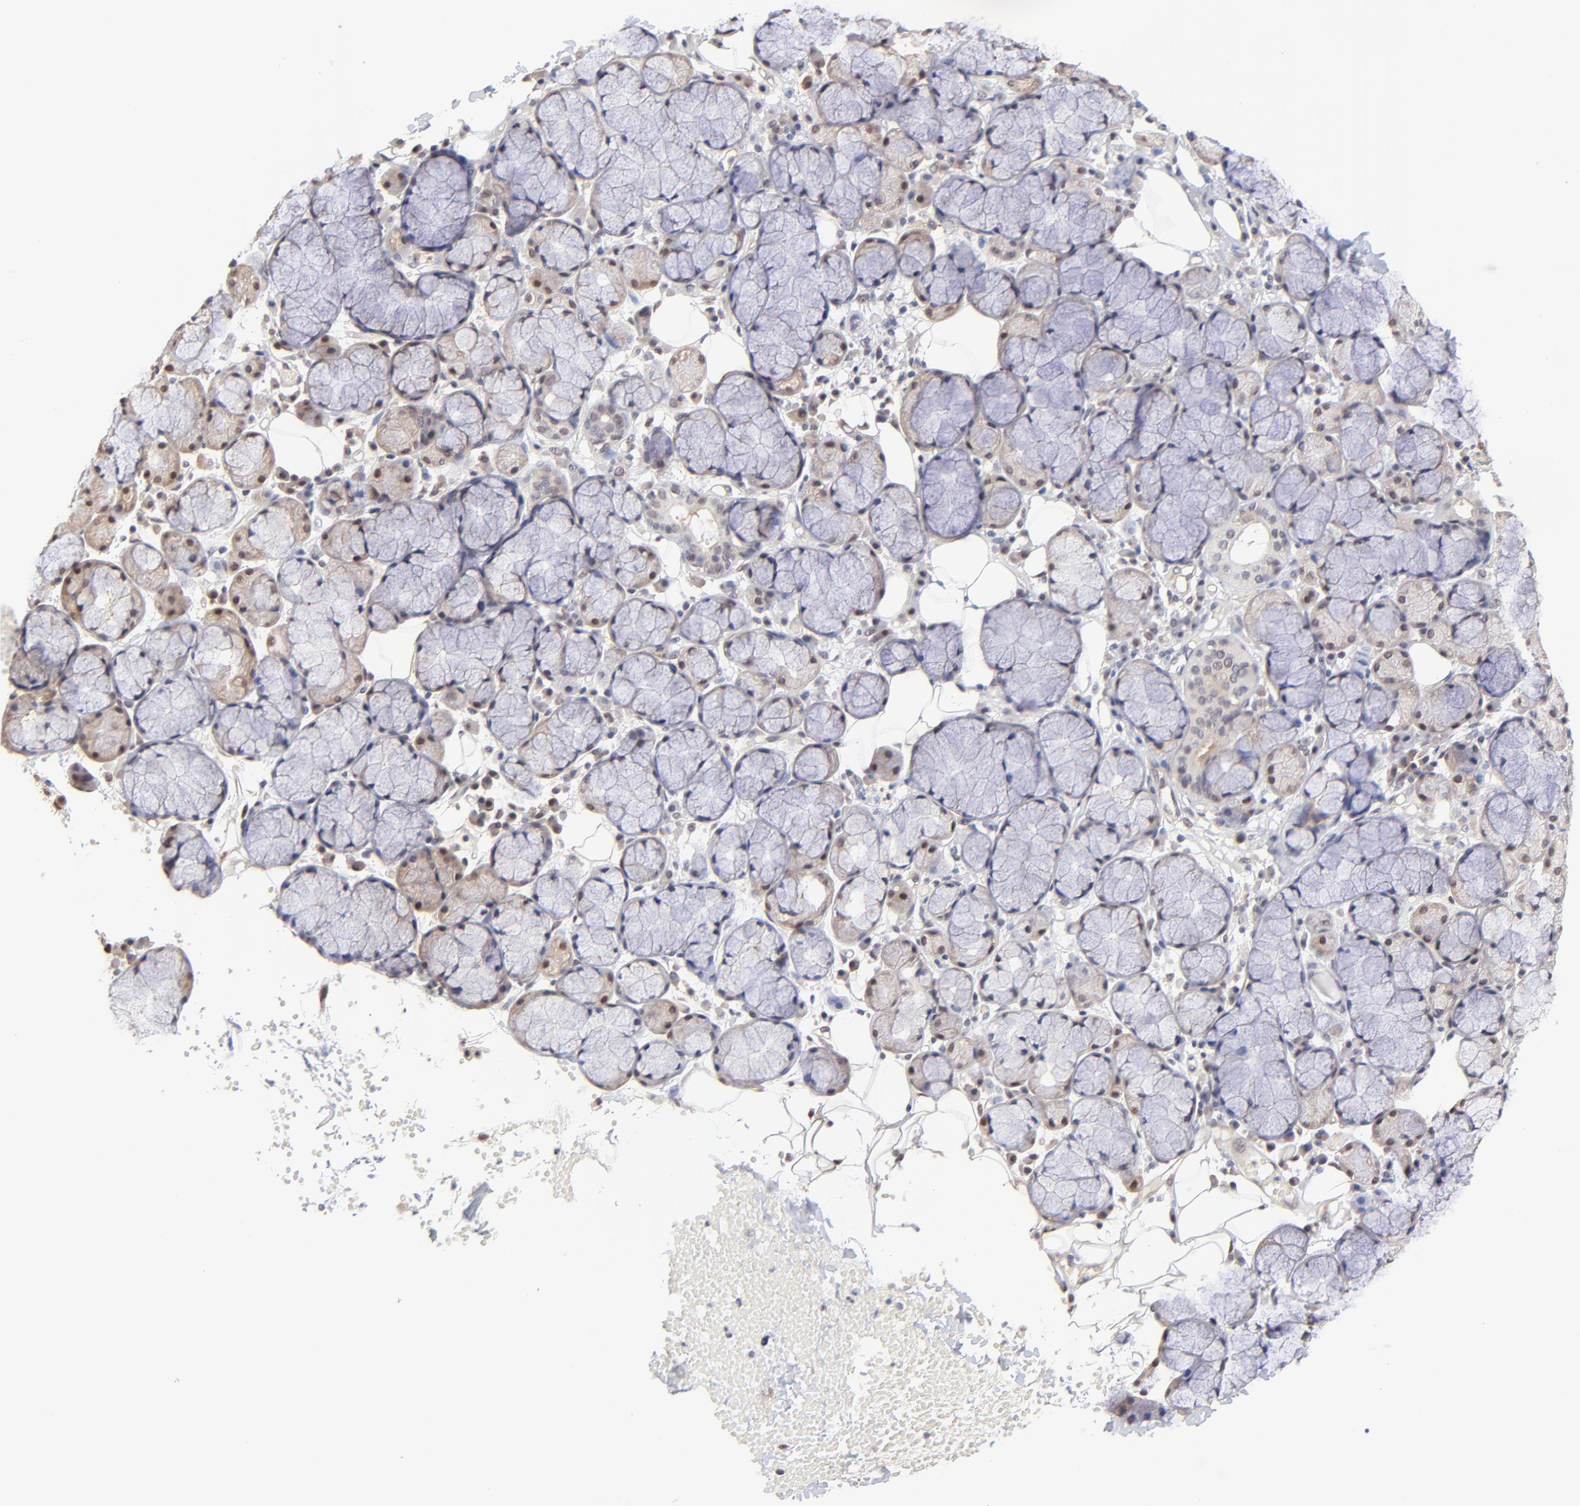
{"staining": {"intensity": "weak", "quantity": "25%-75%", "location": "nuclear"}, "tissue": "salivary gland", "cell_type": "Glandular cells", "image_type": "normal", "snomed": [{"axis": "morphology", "description": "Normal tissue, NOS"}, {"axis": "topography", "description": "Skeletal muscle"}, {"axis": "topography", "description": "Oral tissue"}, {"axis": "topography", "description": "Salivary gland"}, {"axis": "topography", "description": "Peripheral nerve tissue"}], "caption": "Immunohistochemistry photomicrograph of unremarkable salivary gland: salivary gland stained using IHC reveals low levels of weak protein expression localized specifically in the nuclear of glandular cells, appearing as a nuclear brown color.", "gene": "PSMC4", "patient": {"sex": "male", "age": 54}}